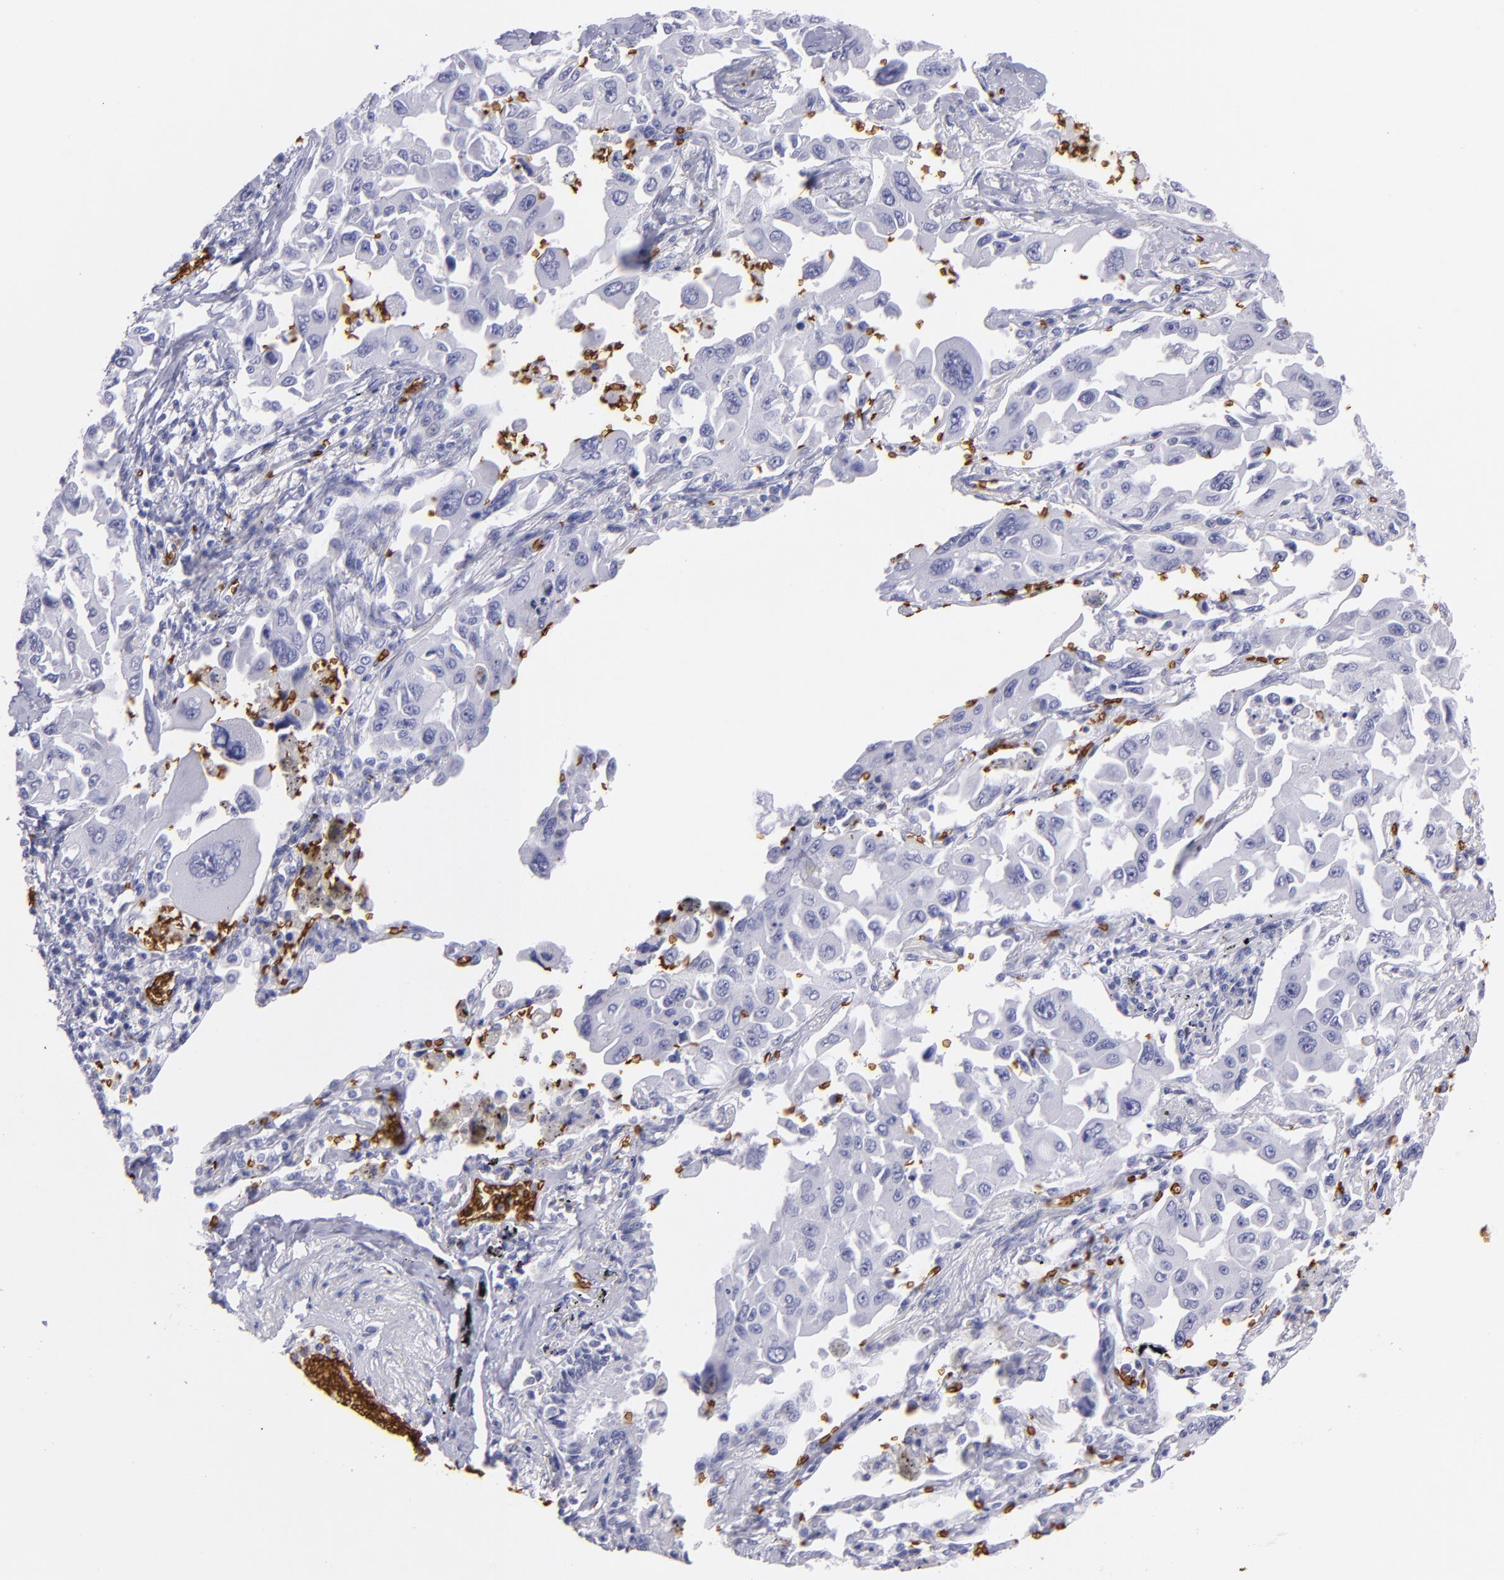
{"staining": {"intensity": "negative", "quantity": "none", "location": "none"}, "tissue": "lung cancer", "cell_type": "Tumor cells", "image_type": "cancer", "snomed": [{"axis": "morphology", "description": "Adenocarcinoma, NOS"}, {"axis": "topography", "description": "Lung"}], "caption": "DAB immunohistochemical staining of human lung cancer demonstrates no significant positivity in tumor cells. Brightfield microscopy of immunohistochemistry (IHC) stained with DAB (brown) and hematoxylin (blue), captured at high magnification.", "gene": "GYPA", "patient": {"sex": "male", "age": 64}}